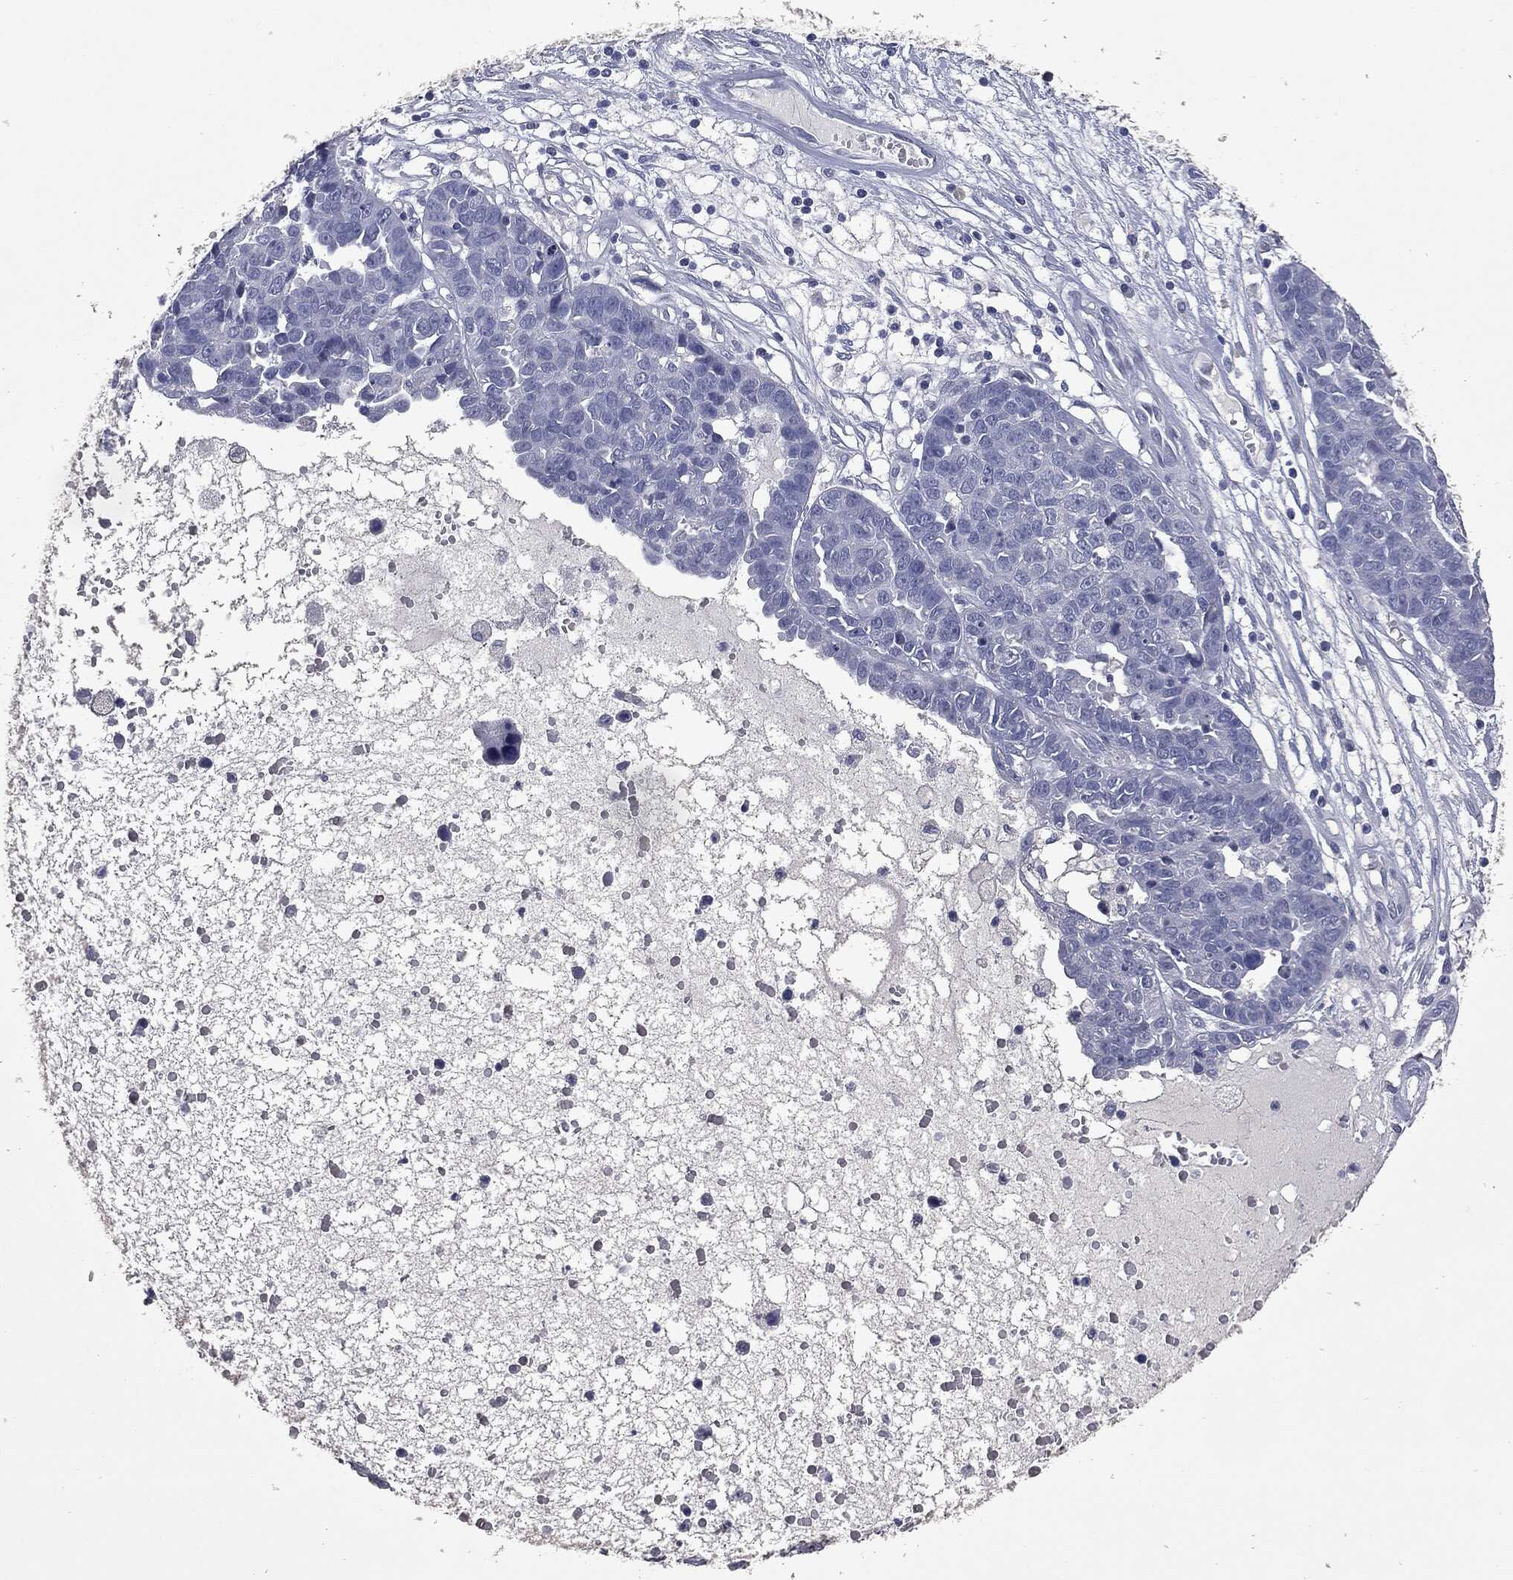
{"staining": {"intensity": "negative", "quantity": "none", "location": "none"}, "tissue": "ovarian cancer", "cell_type": "Tumor cells", "image_type": "cancer", "snomed": [{"axis": "morphology", "description": "Cystadenocarcinoma, serous, NOS"}, {"axis": "topography", "description": "Ovary"}], "caption": "Immunohistochemistry histopathology image of neoplastic tissue: human serous cystadenocarcinoma (ovarian) stained with DAB displays no significant protein expression in tumor cells.", "gene": "ATP2A1", "patient": {"sex": "female", "age": 87}}